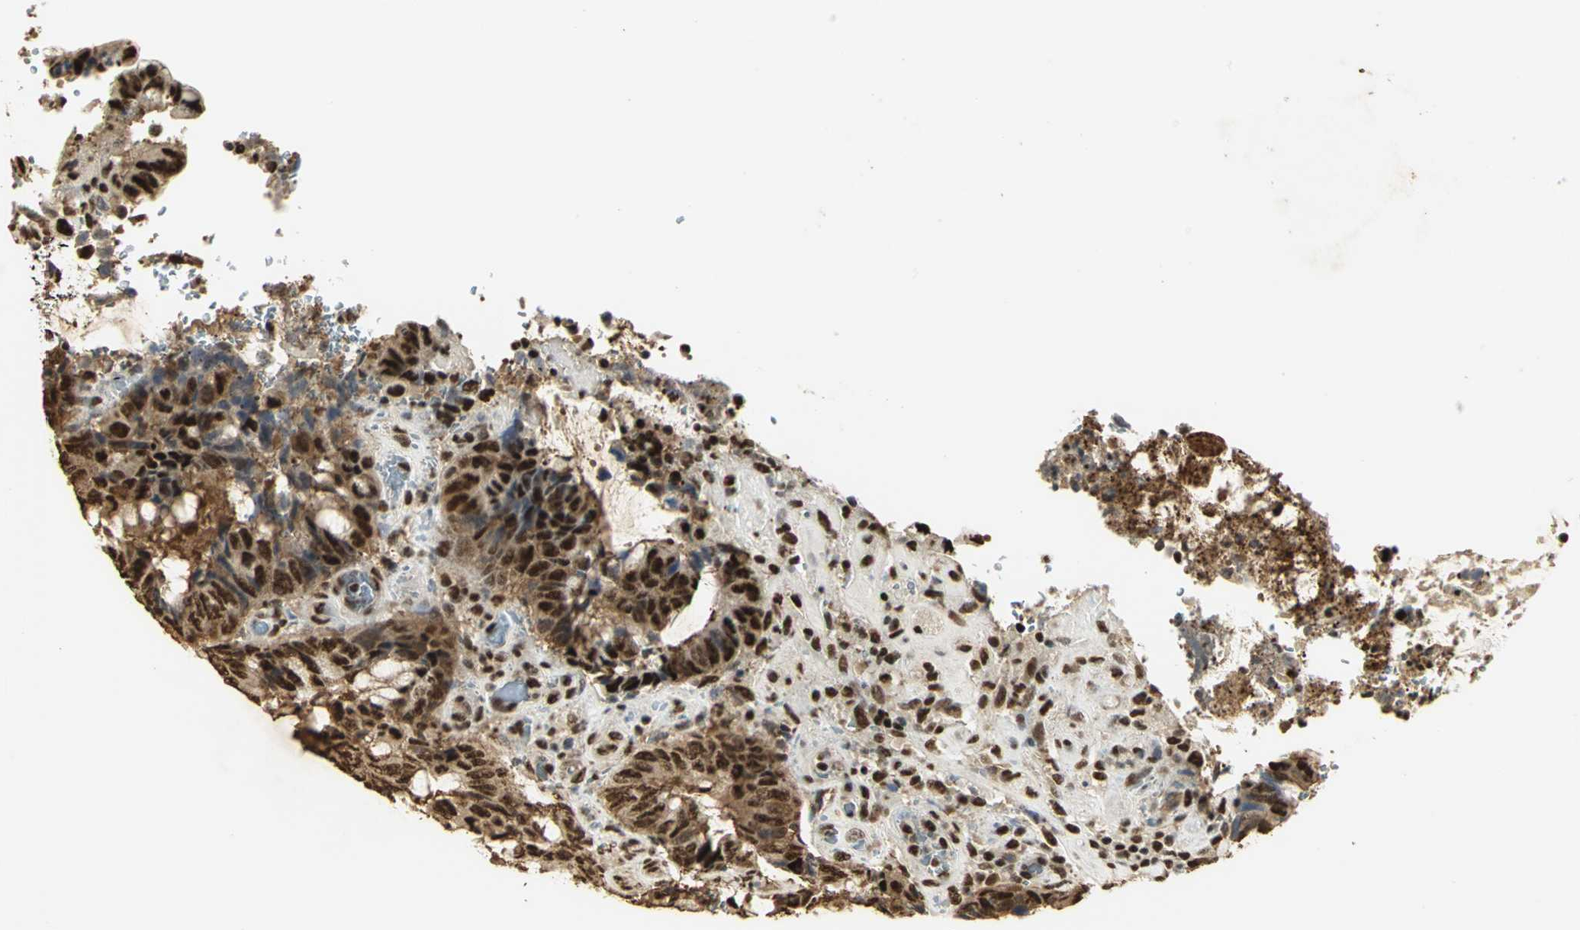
{"staining": {"intensity": "strong", "quantity": ">75%", "location": "nuclear"}, "tissue": "colorectal cancer", "cell_type": "Tumor cells", "image_type": "cancer", "snomed": [{"axis": "morphology", "description": "Normal tissue, NOS"}, {"axis": "morphology", "description": "Adenocarcinoma, NOS"}, {"axis": "topography", "description": "Rectum"}, {"axis": "topography", "description": "Peripheral nerve tissue"}], "caption": "Colorectal cancer stained for a protein shows strong nuclear positivity in tumor cells.", "gene": "SET", "patient": {"sex": "male", "age": 92}}